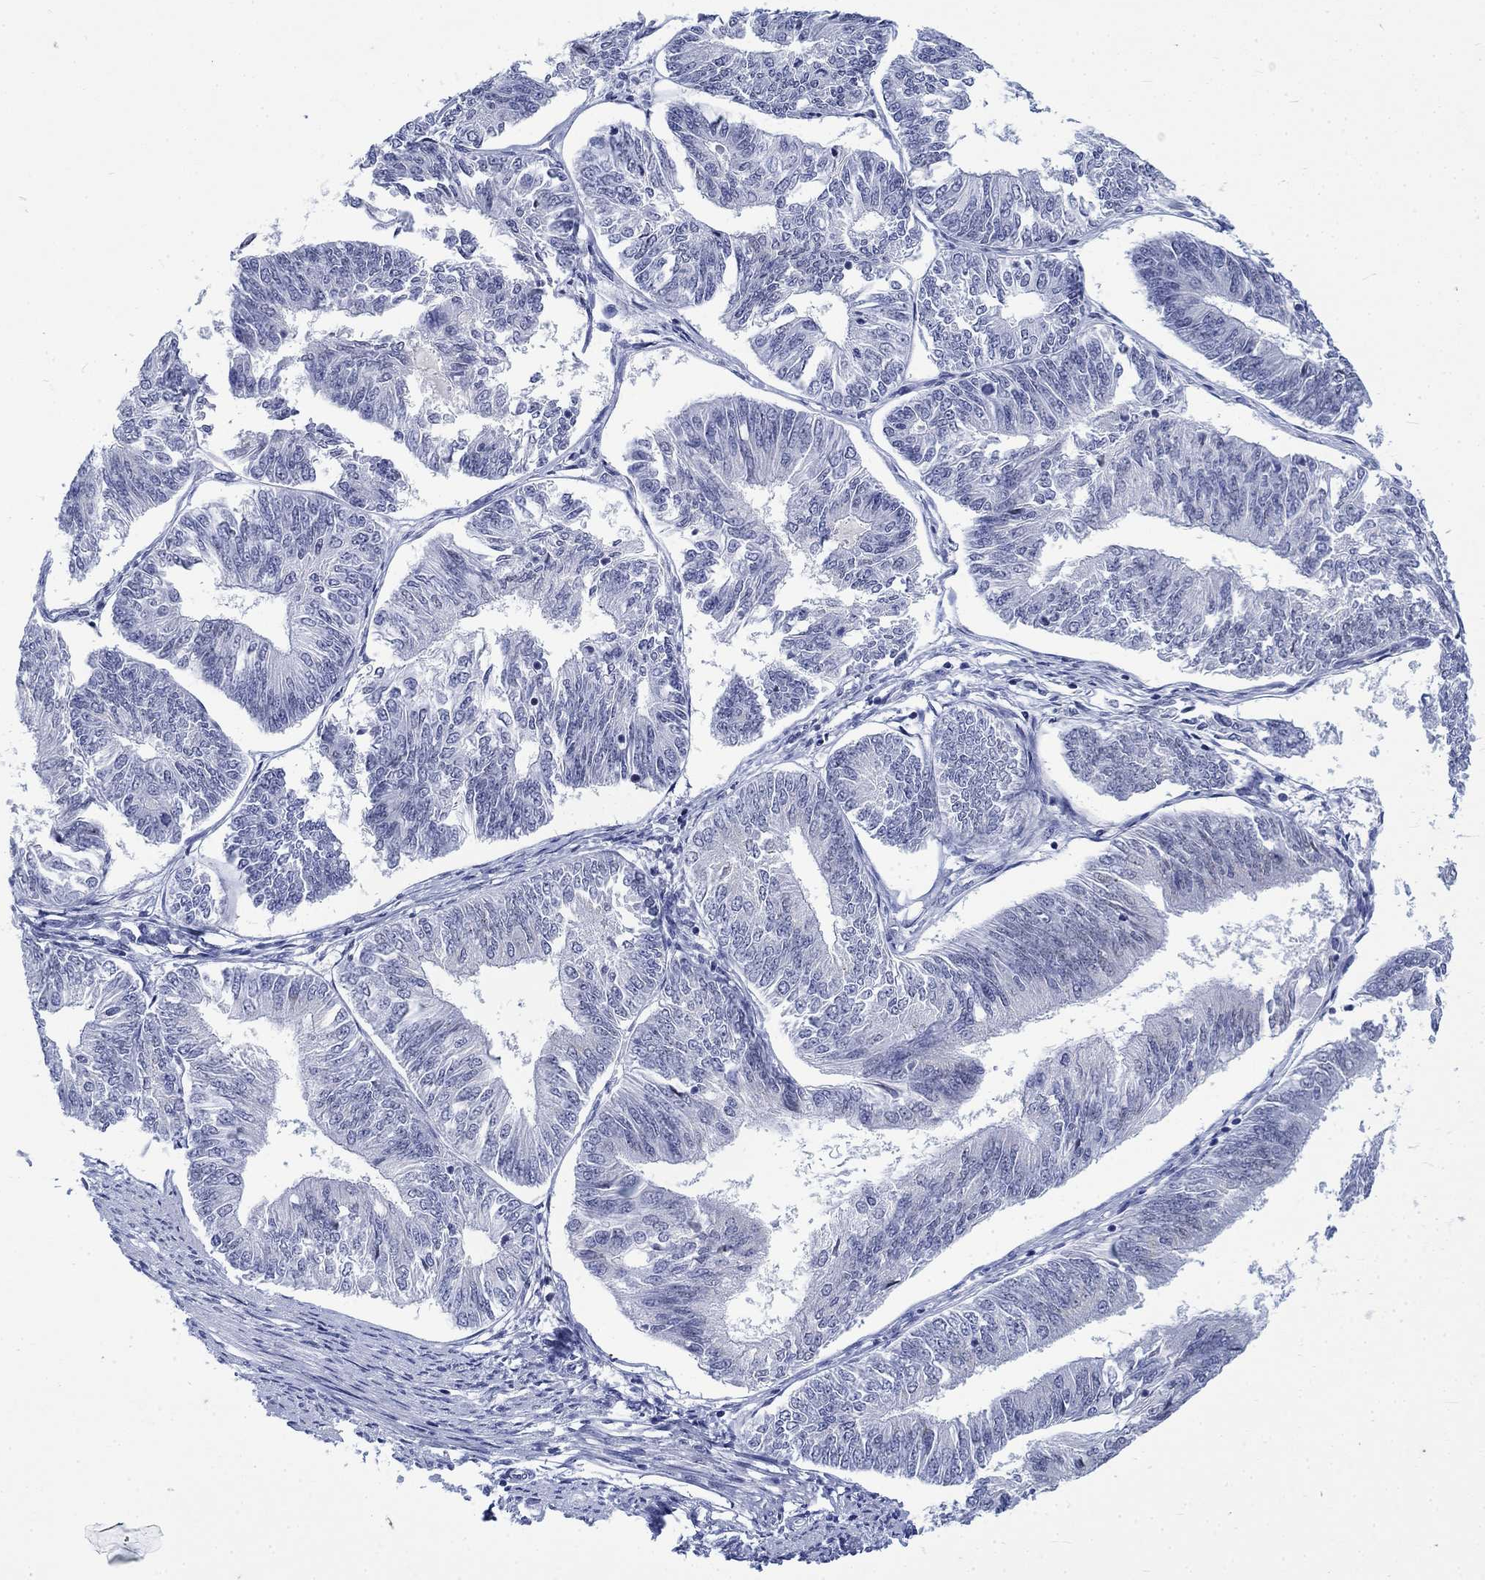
{"staining": {"intensity": "negative", "quantity": "none", "location": "none"}, "tissue": "endometrial cancer", "cell_type": "Tumor cells", "image_type": "cancer", "snomed": [{"axis": "morphology", "description": "Adenocarcinoma, NOS"}, {"axis": "topography", "description": "Endometrium"}], "caption": "DAB immunohistochemical staining of human endometrial adenocarcinoma exhibits no significant positivity in tumor cells.", "gene": "KRT76", "patient": {"sex": "female", "age": 58}}